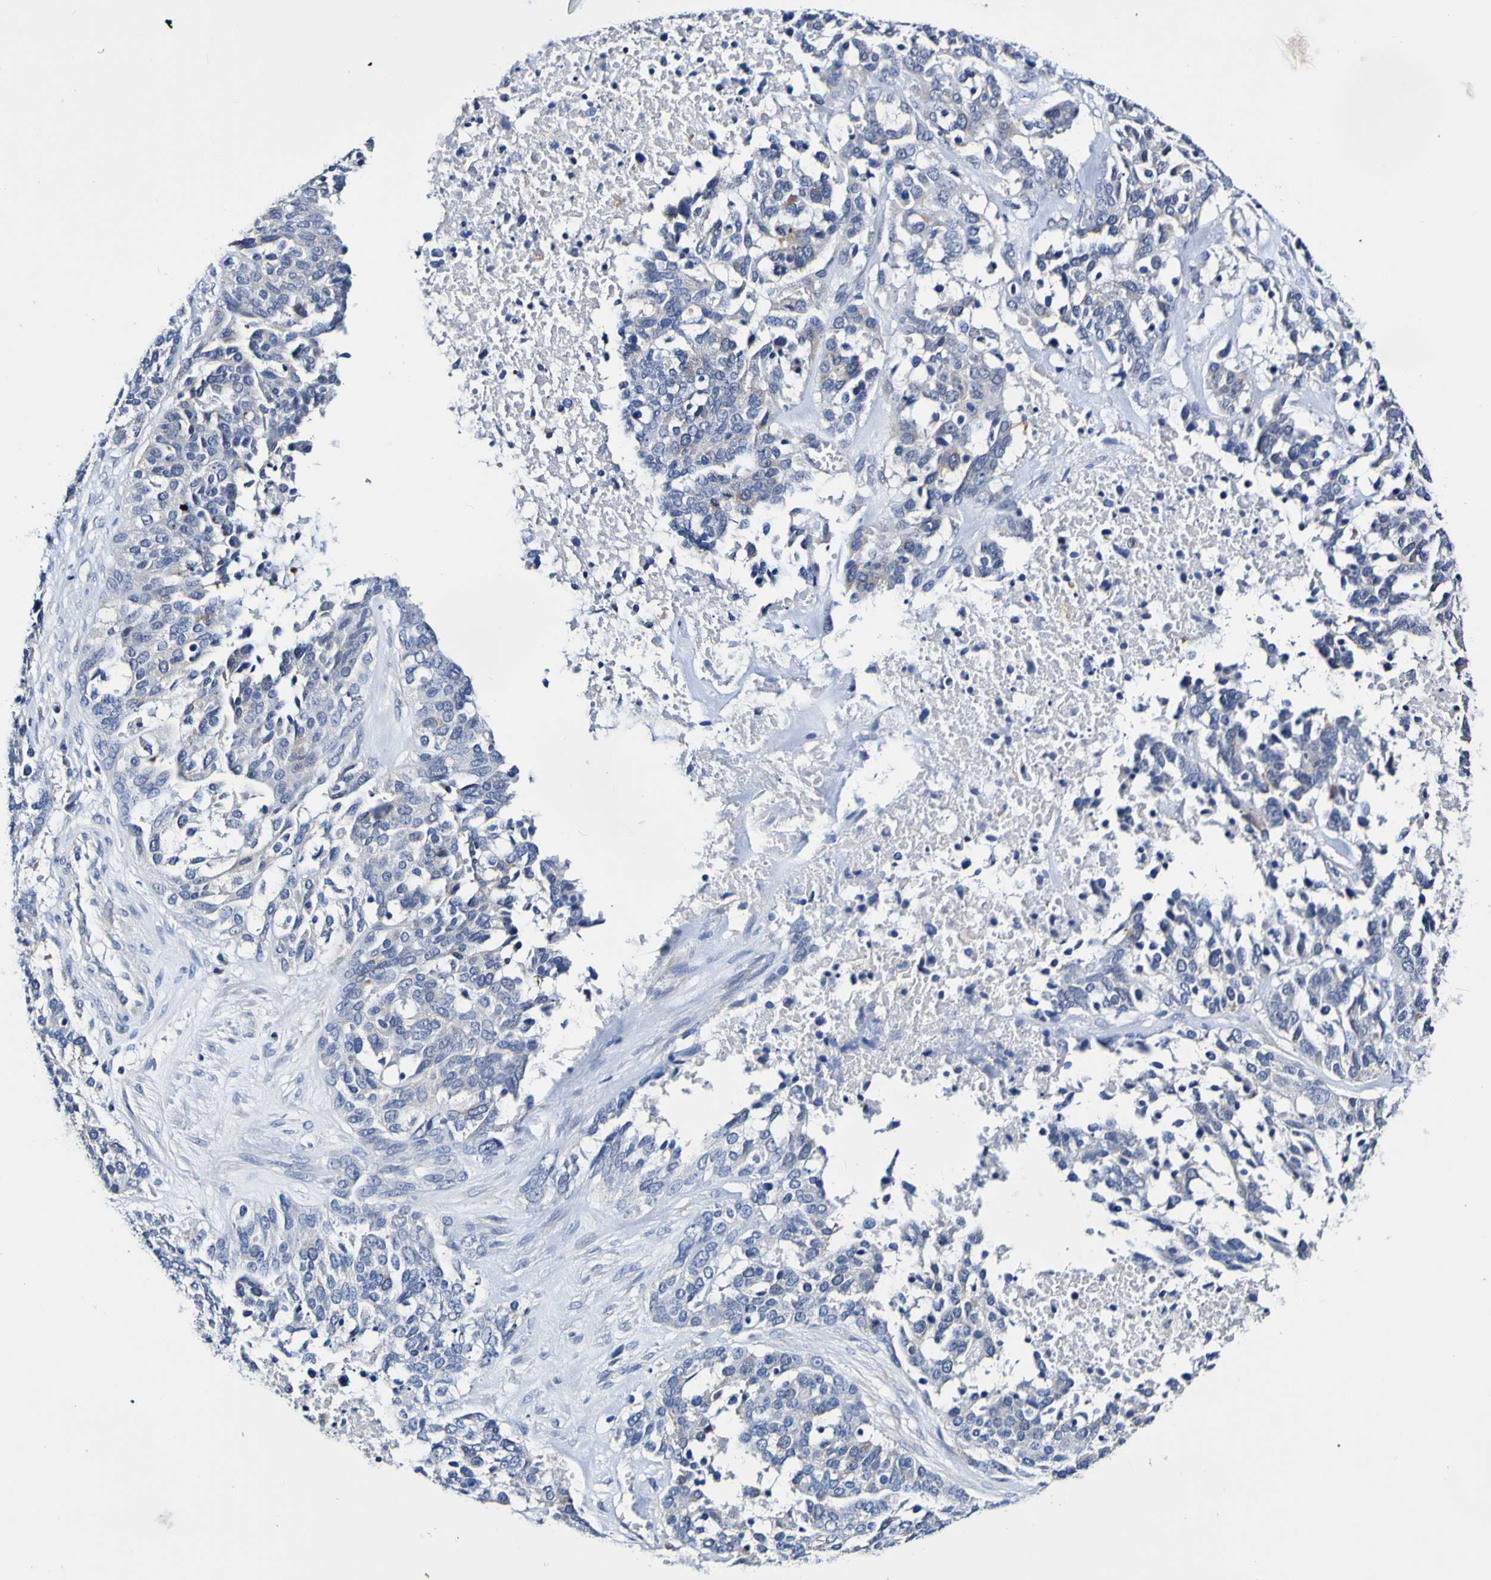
{"staining": {"intensity": "negative", "quantity": "none", "location": "none"}, "tissue": "ovarian cancer", "cell_type": "Tumor cells", "image_type": "cancer", "snomed": [{"axis": "morphology", "description": "Cystadenocarcinoma, serous, NOS"}, {"axis": "topography", "description": "Ovary"}], "caption": "IHC micrograph of ovarian cancer (serous cystadenocarcinoma) stained for a protein (brown), which reveals no staining in tumor cells.", "gene": "ACVR1C", "patient": {"sex": "female", "age": 44}}